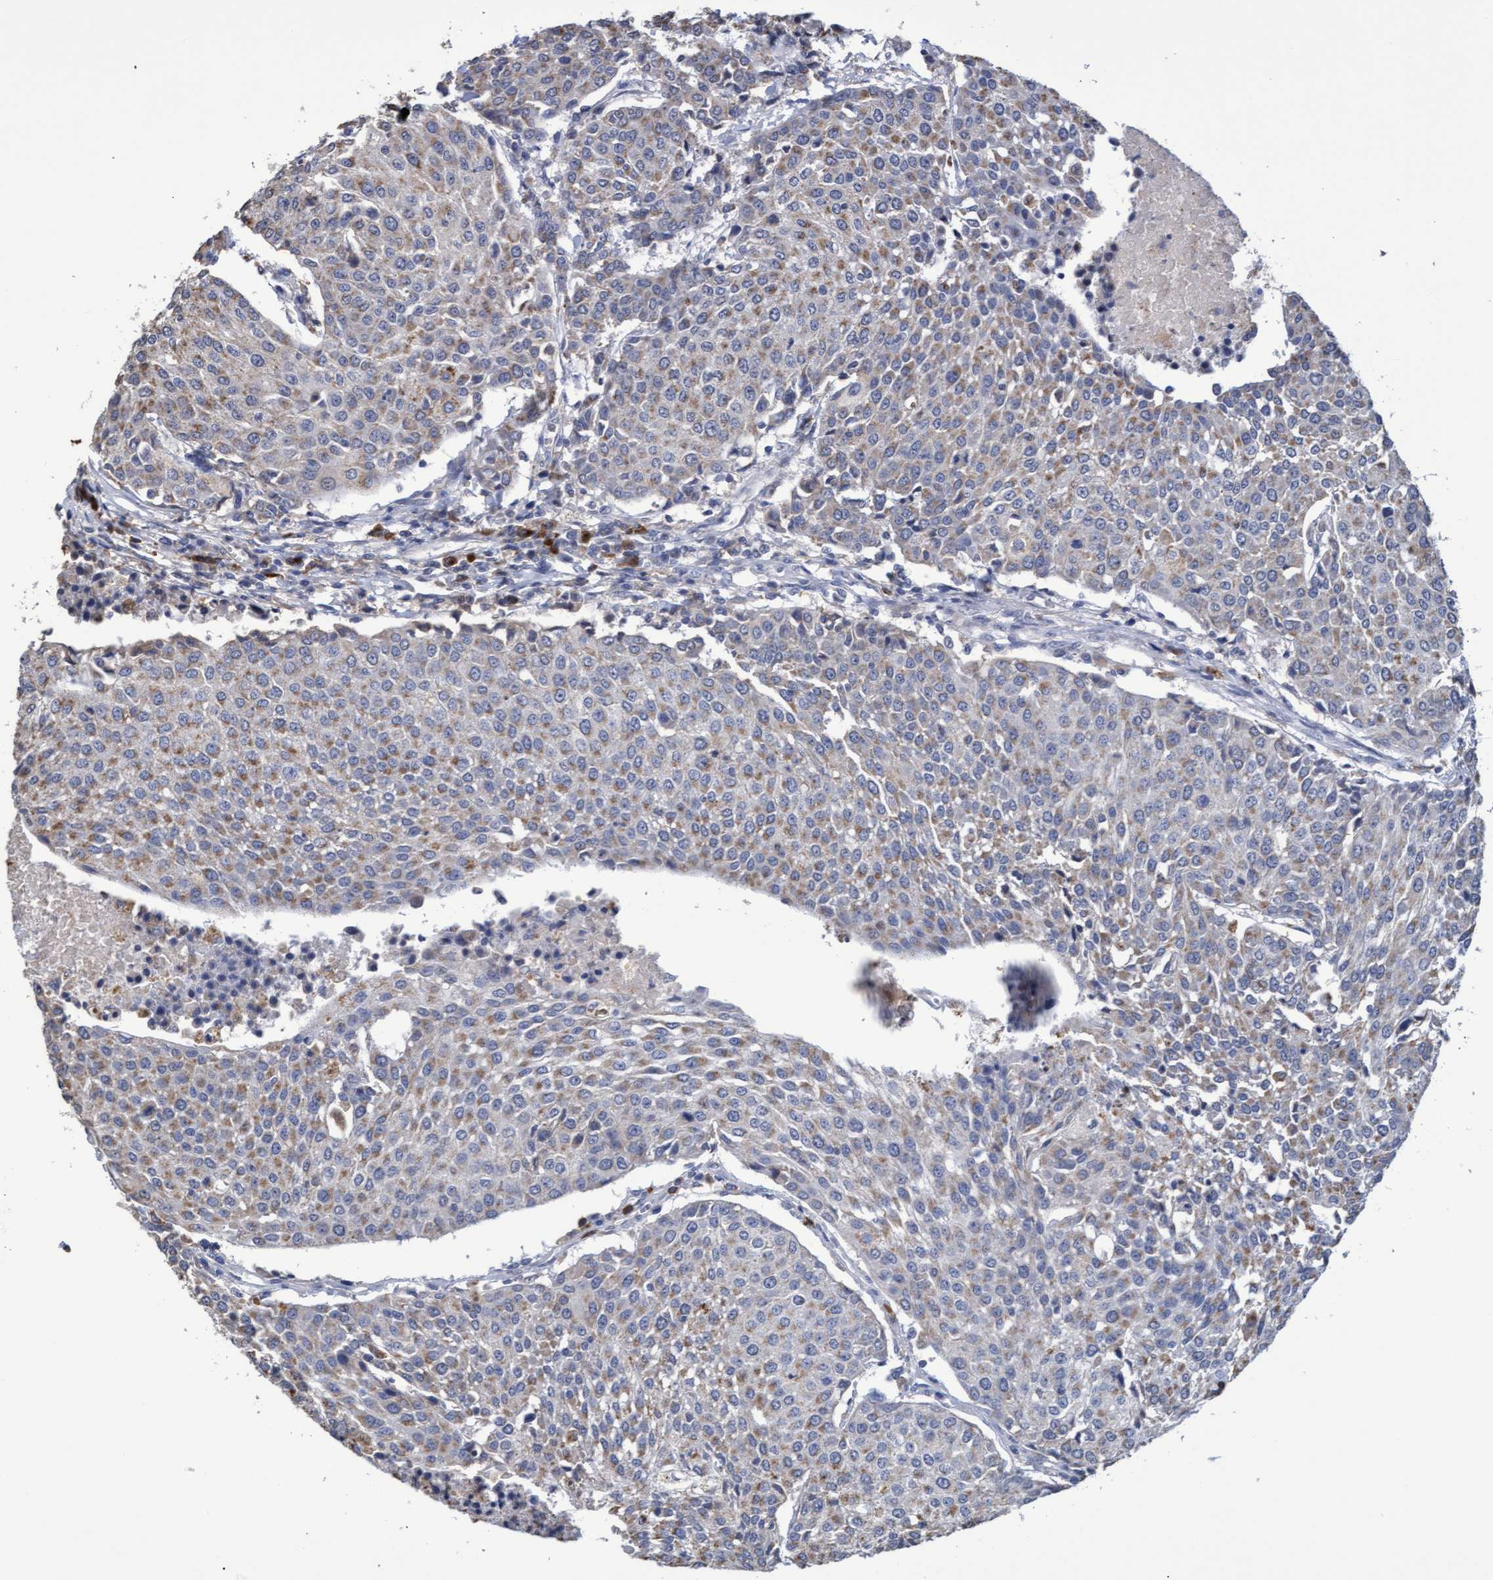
{"staining": {"intensity": "negative", "quantity": "none", "location": "none"}, "tissue": "urothelial cancer", "cell_type": "Tumor cells", "image_type": "cancer", "snomed": [{"axis": "morphology", "description": "Urothelial carcinoma, High grade"}, {"axis": "topography", "description": "Urinary bladder"}], "caption": "Tumor cells are negative for brown protein staining in high-grade urothelial carcinoma.", "gene": "GPR39", "patient": {"sex": "female", "age": 85}}